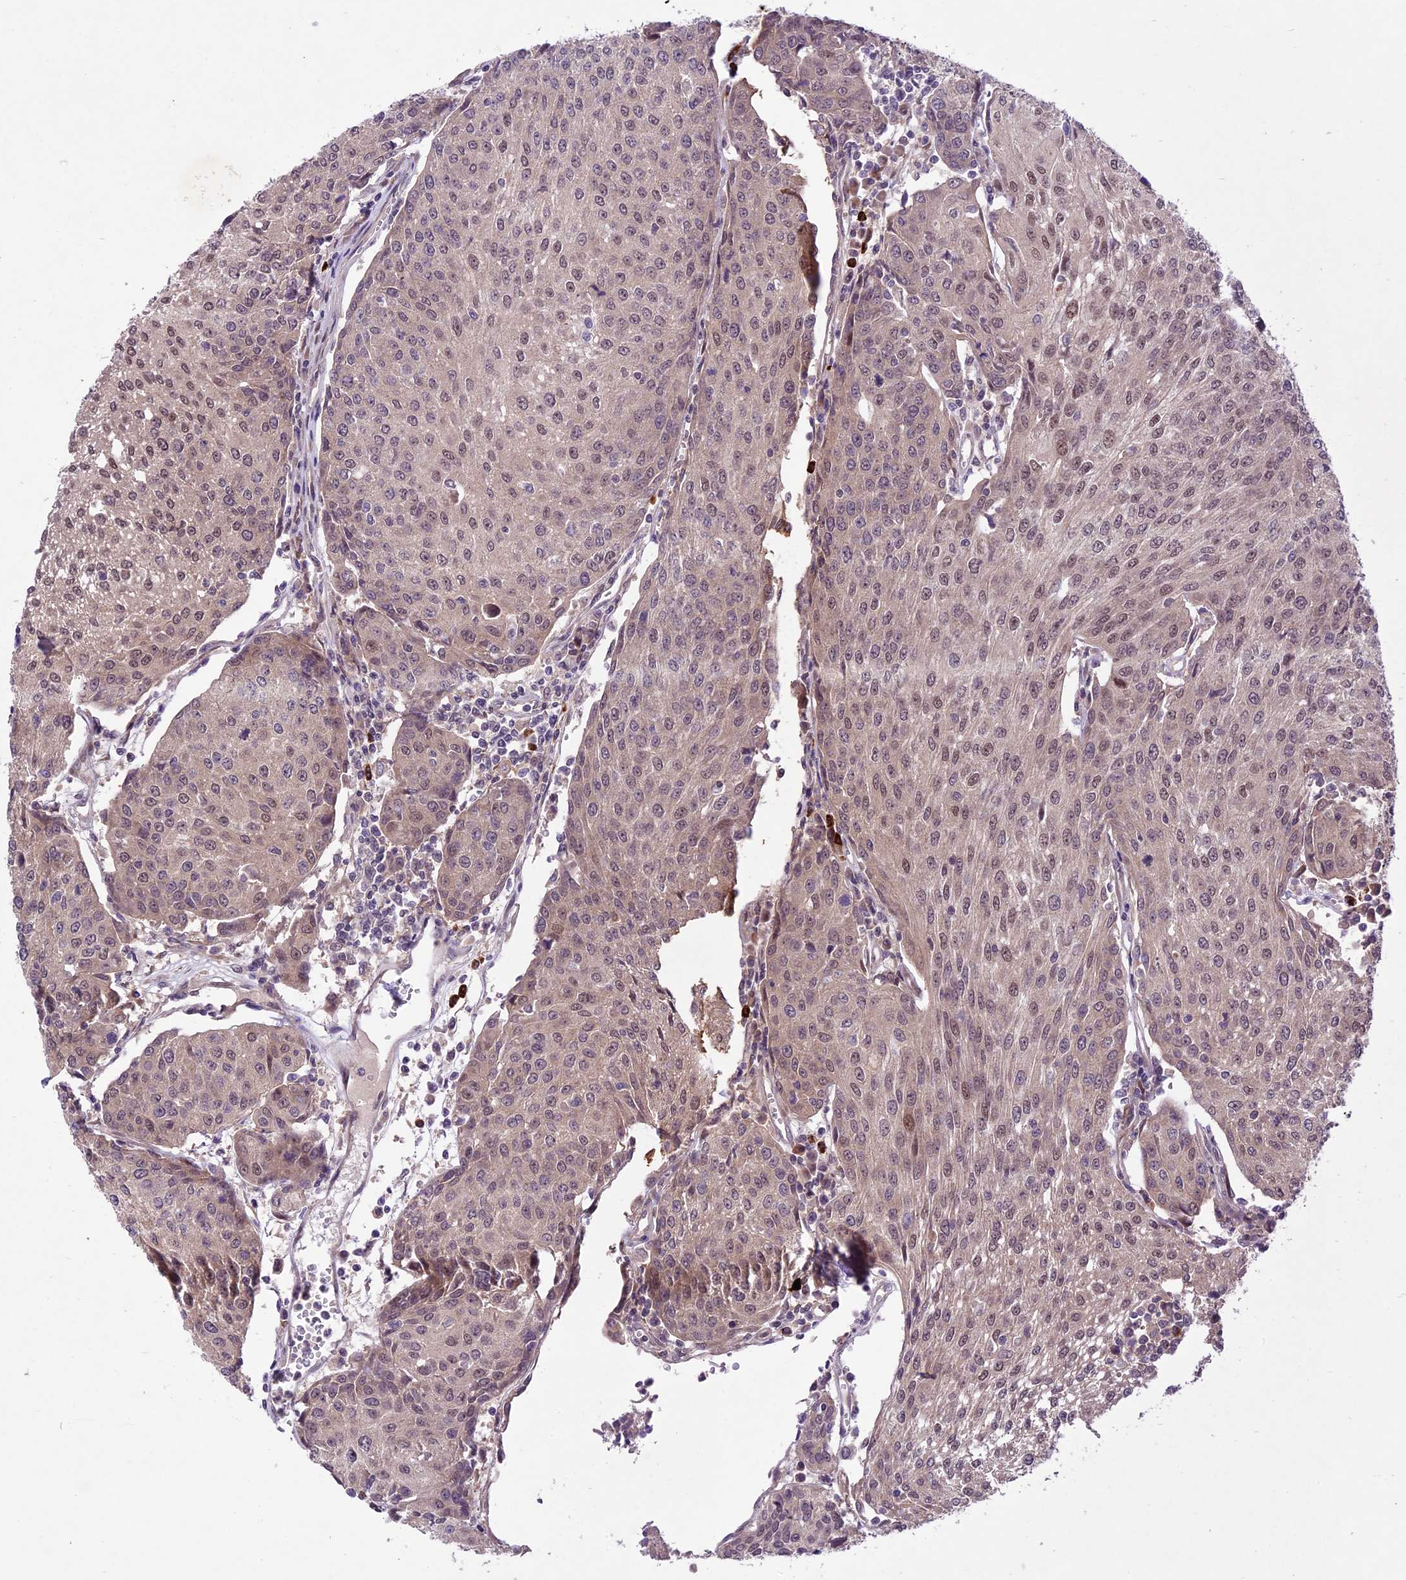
{"staining": {"intensity": "weak", "quantity": ">75%", "location": "nuclear"}, "tissue": "urothelial cancer", "cell_type": "Tumor cells", "image_type": "cancer", "snomed": [{"axis": "morphology", "description": "Urothelial carcinoma, High grade"}, {"axis": "topography", "description": "Urinary bladder"}], "caption": "Brown immunohistochemical staining in human urothelial carcinoma (high-grade) displays weak nuclear positivity in approximately >75% of tumor cells.", "gene": "SPRED1", "patient": {"sex": "female", "age": 85}}